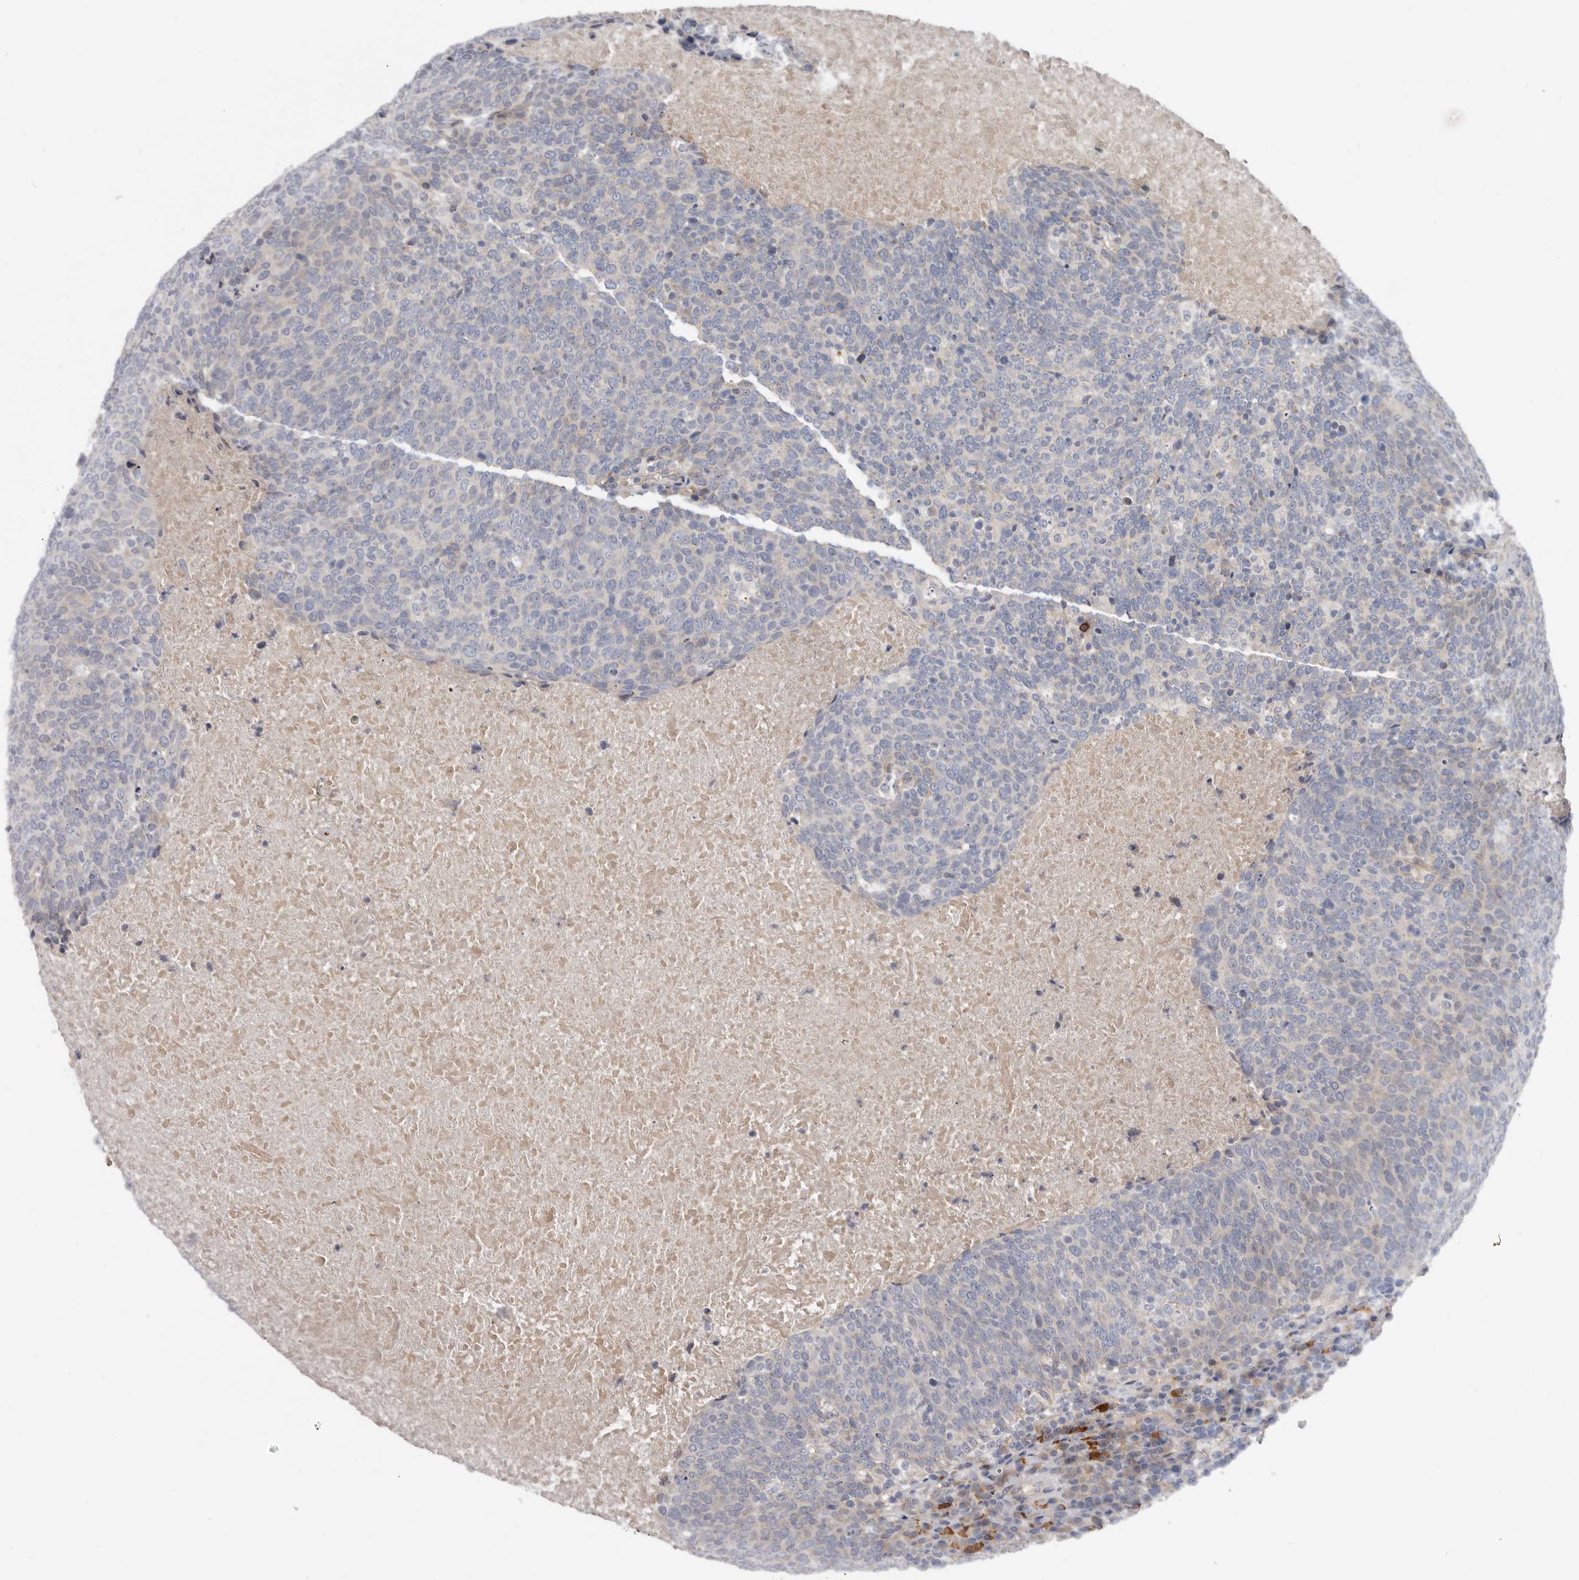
{"staining": {"intensity": "negative", "quantity": "none", "location": "none"}, "tissue": "head and neck cancer", "cell_type": "Tumor cells", "image_type": "cancer", "snomed": [{"axis": "morphology", "description": "Squamous cell carcinoma, NOS"}, {"axis": "morphology", "description": "Squamous cell carcinoma, metastatic, NOS"}, {"axis": "topography", "description": "Lymph node"}, {"axis": "topography", "description": "Head-Neck"}], "caption": "Immunohistochemistry (IHC) histopathology image of metastatic squamous cell carcinoma (head and neck) stained for a protein (brown), which shows no expression in tumor cells.", "gene": "SPTA1", "patient": {"sex": "male", "age": 62}}